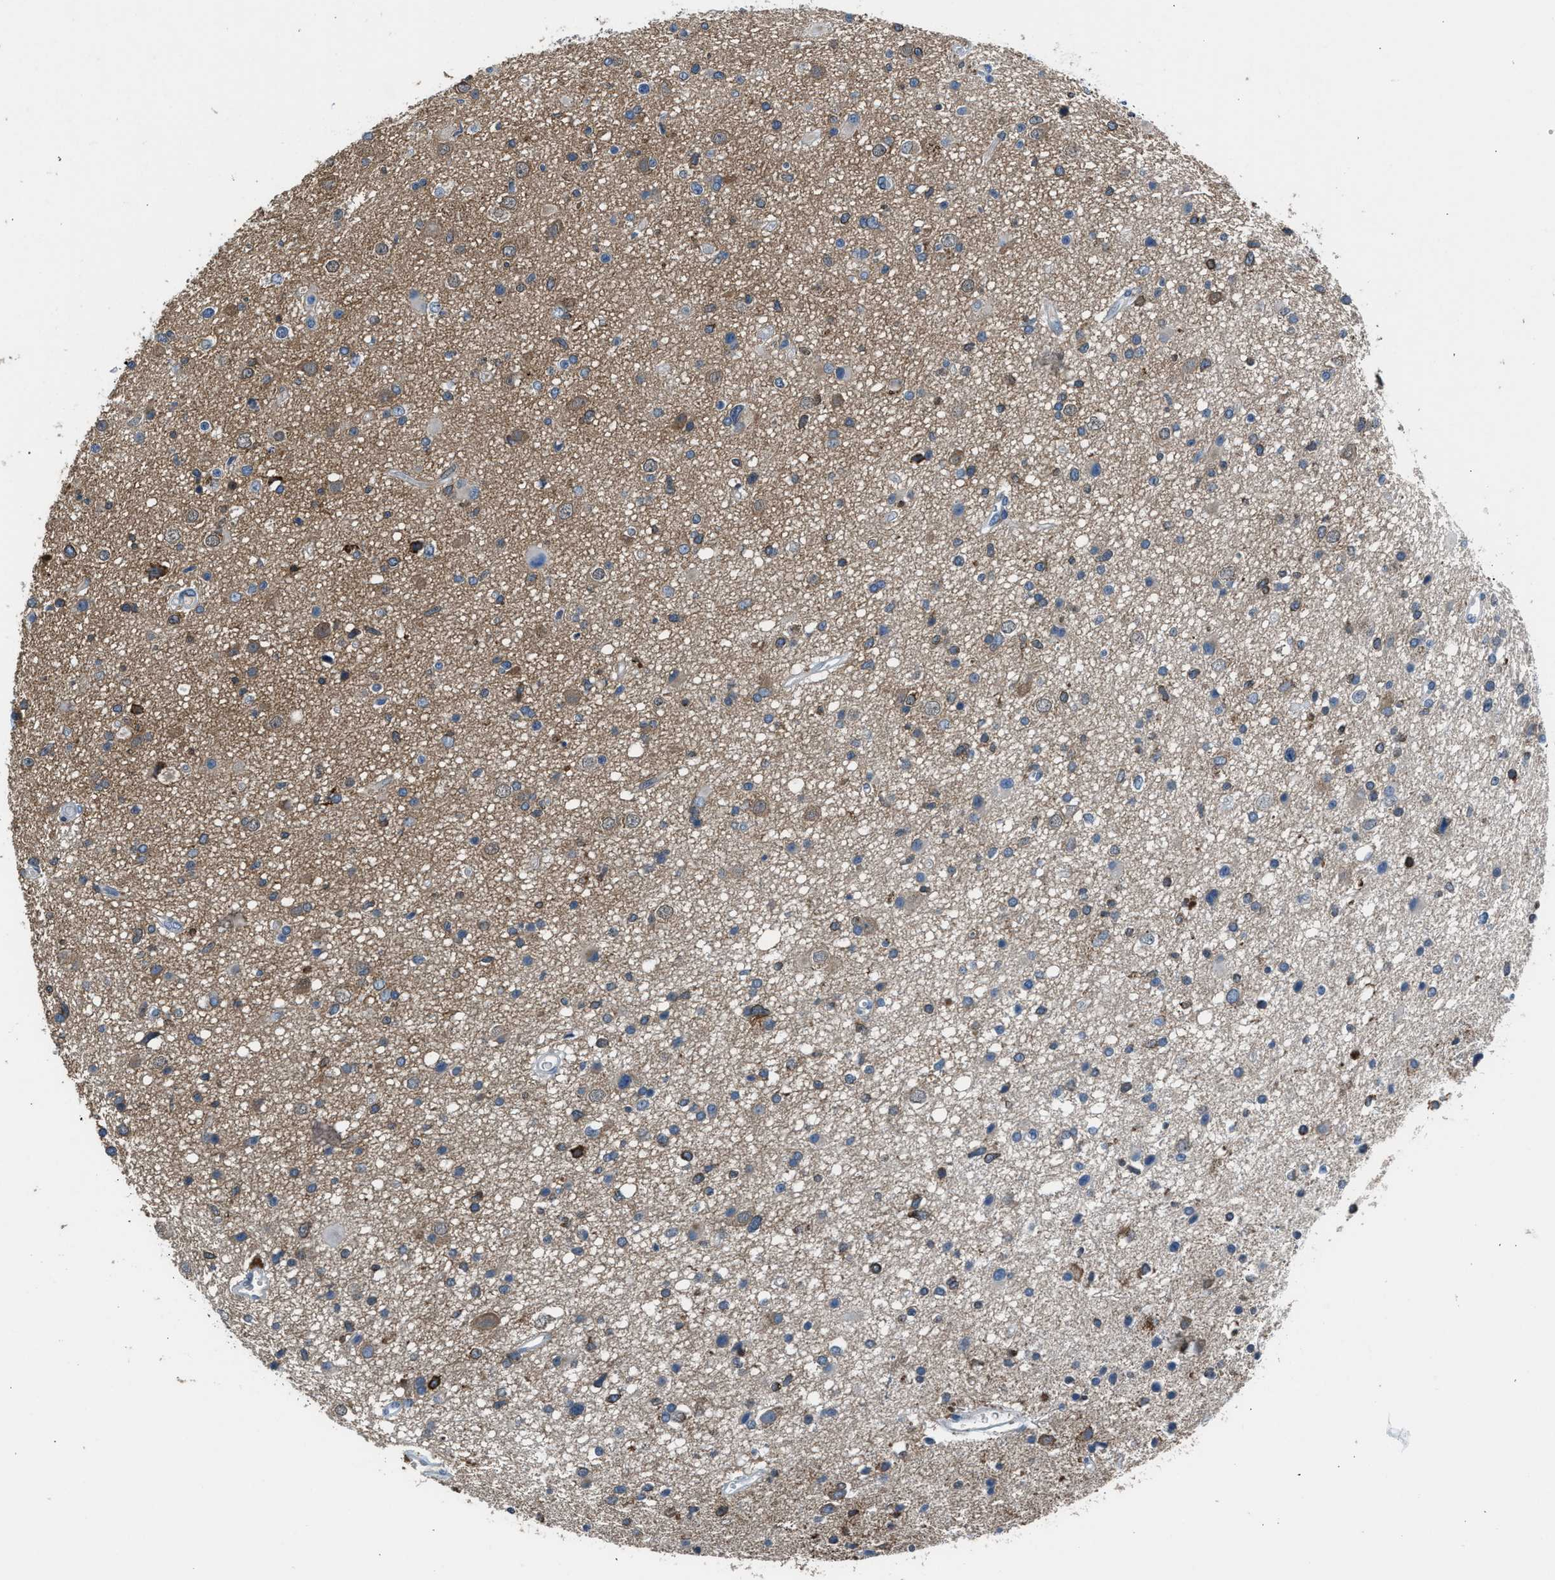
{"staining": {"intensity": "moderate", "quantity": "25%-75%", "location": "cytoplasmic/membranous"}, "tissue": "glioma", "cell_type": "Tumor cells", "image_type": "cancer", "snomed": [{"axis": "morphology", "description": "Glioma, malignant, High grade"}, {"axis": "topography", "description": "Brain"}], "caption": "Glioma stained for a protein demonstrates moderate cytoplasmic/membranous positivity in tumor cells. The protein of interest is stained brown, and the nuclei are stained in blue (DAB IHC with brightfield microscopy, high magnification).", "gene": "RNF41", "patient": {"sex": "male", "age": 33}}